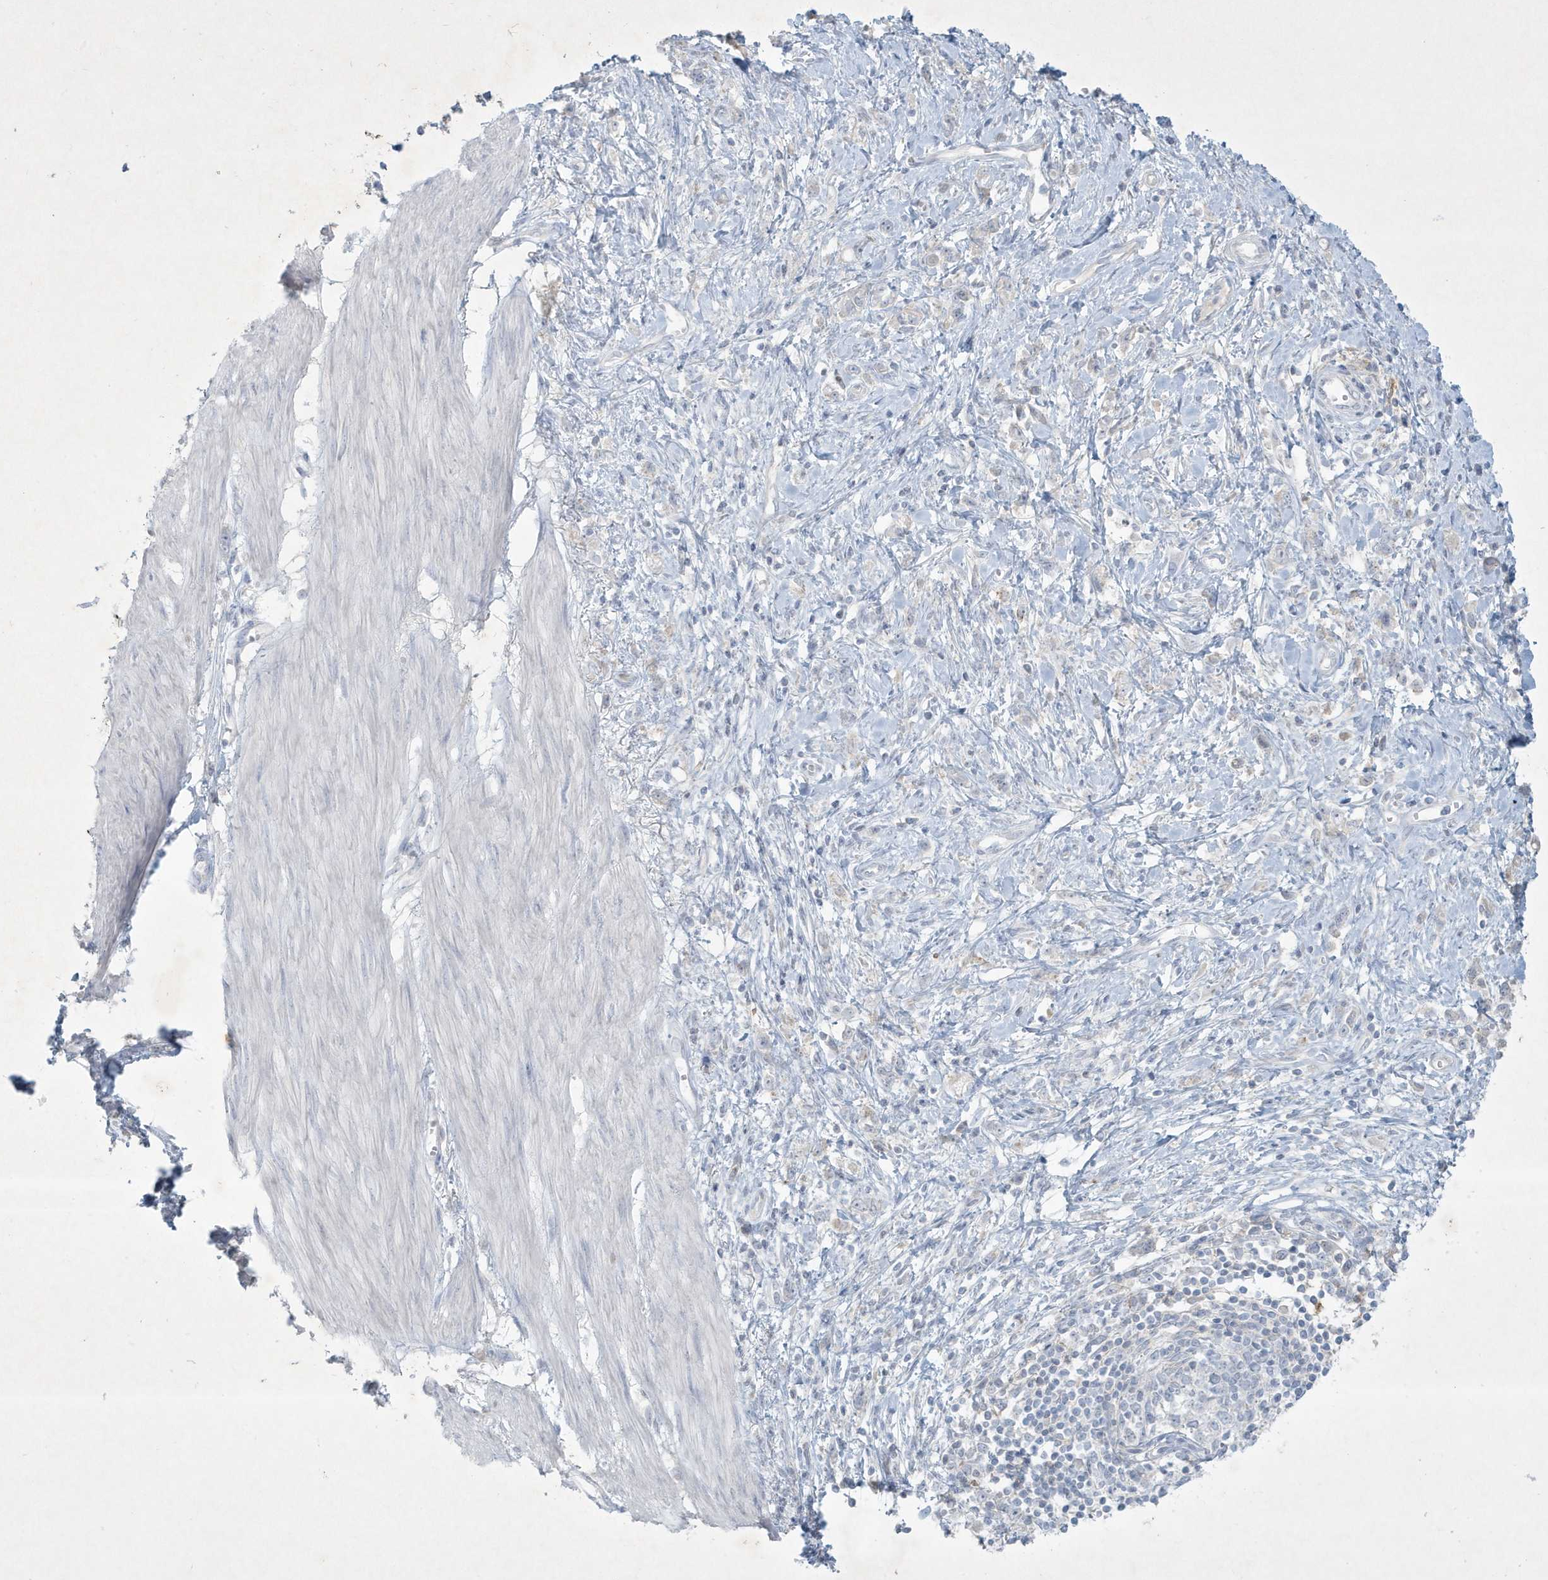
{"staining": {"intensity": "negative", "quantity": "none", "location": "none"}, "tissue": "stomach cancer", "cell_type": "Tumor cells", "image_type": "cancer", "snomed": [{"axis": "morphology", "description": "Adenocarcinoma, NOS"}, {"axis": "topography", "description": "Stomach"}], "caption": "Immunohistochemistry (IHC) image of human adenocarcinoma (stomach) stained for a protein (brown), which displays no staining in tumor cells. (DAB (3,3'-diaminobenzidine) immunohistochemistry (IHC), high magnification).", "gene": "CCDC24", "patient": {"sex": "female", "age": 76}}